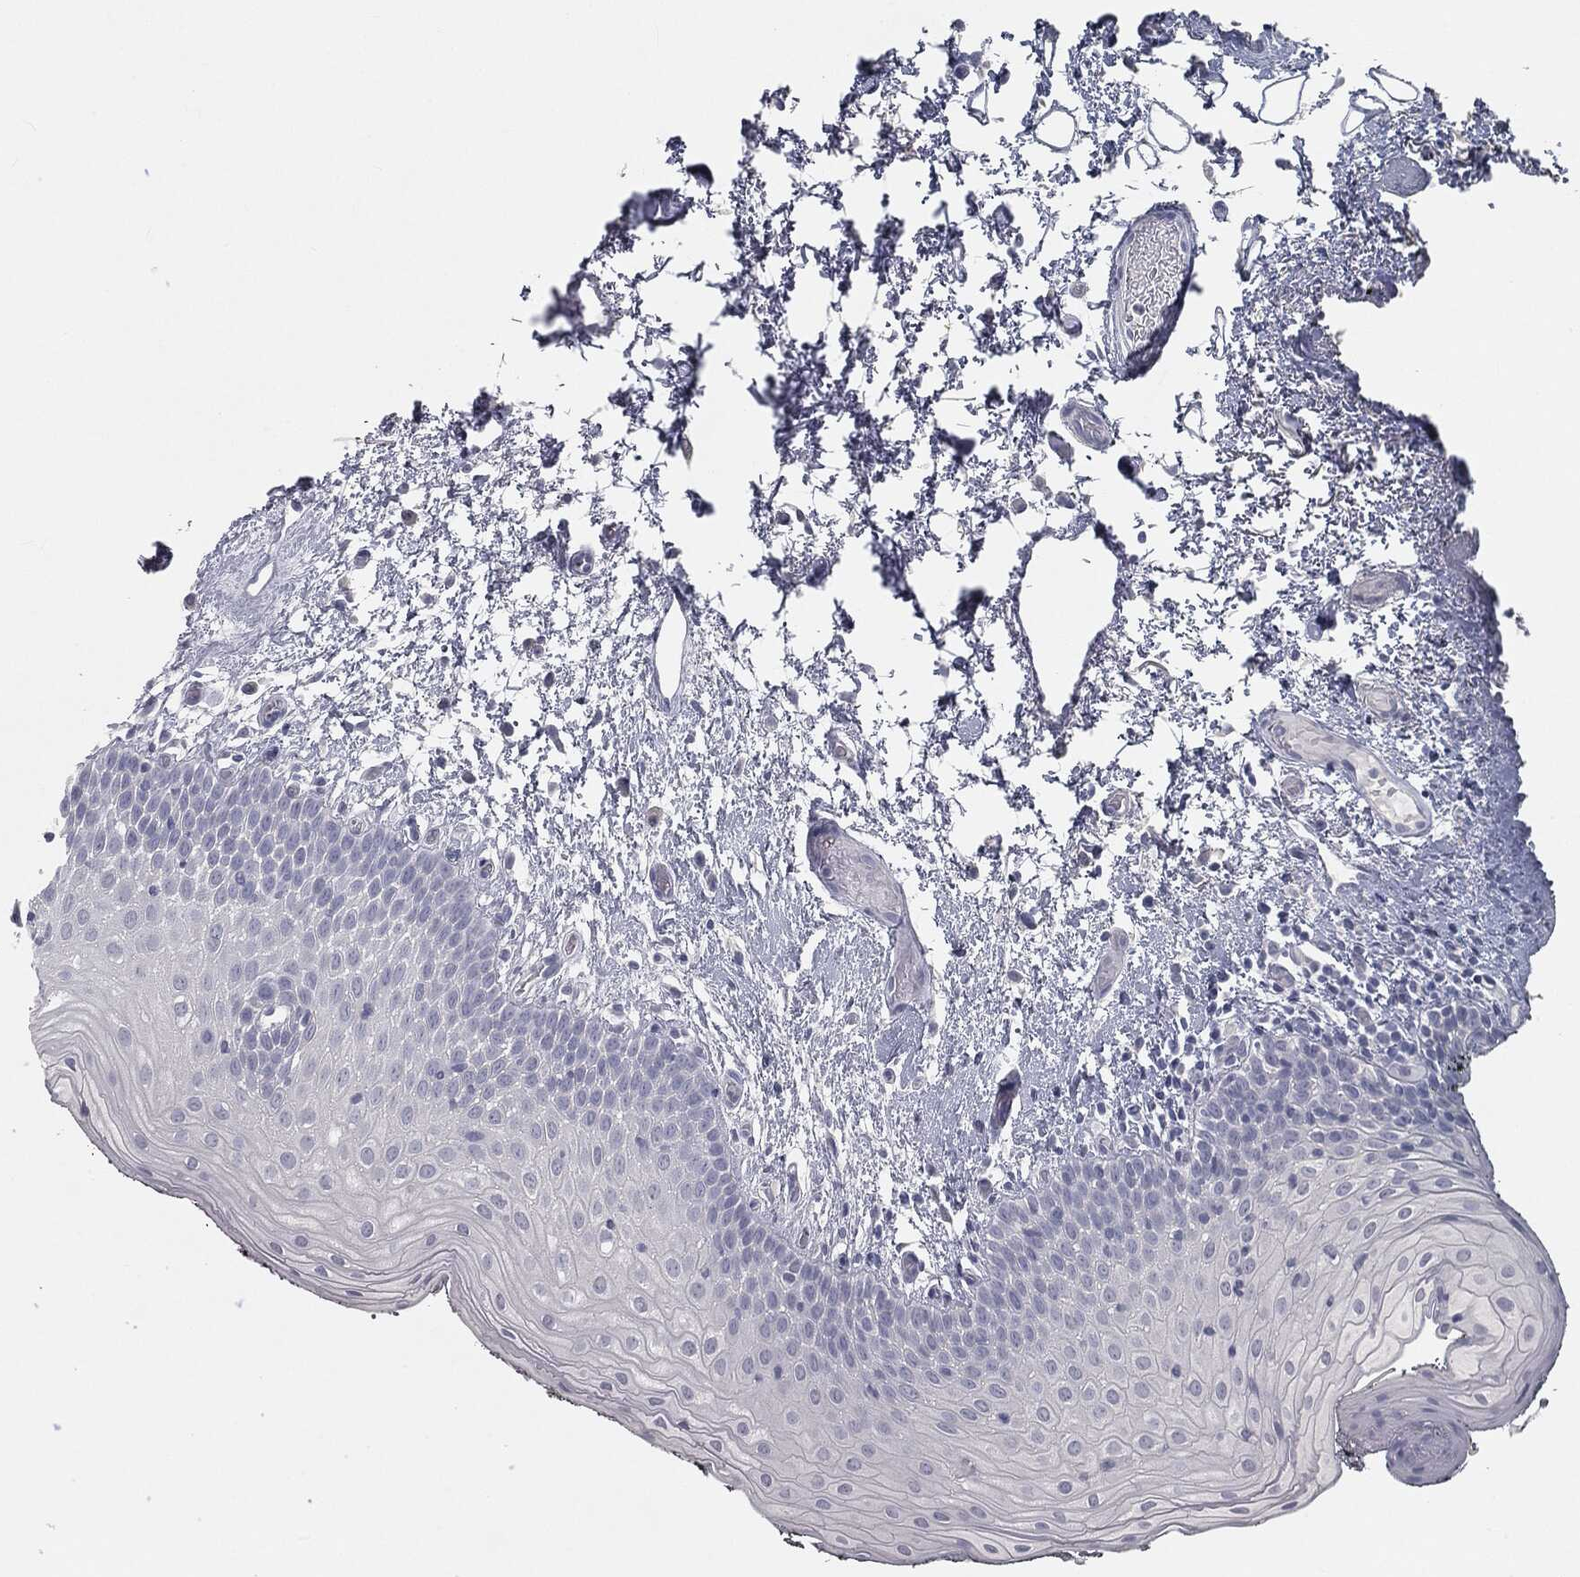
{"staining": {"intensity": "negative", "quantity": "none", "location": "none"}, "tissue": "oral mucosa", "cell_type": "Squamous epithelial cells", "image_type": "normal", "snomed": [{"axis": "morphology", "description": "Normal tissue, NOS"}, {"axis": "morphology", "description": "Squamous cell carcinoma, NOS"}, {"axis": "topography", "description": "Oral tissue"}, {"axis": "topography", "description": "Tounge, NOS"}, {"axis": "topography", "description": "Head-Neck"}], "caption": "A high-resolution photomicrograph shows immunohistochemistry (IHC) staining of benign oral mucosa, which demonstrates no significant staining in squamous epithelial cells.", "gene": "PRAME", "patient": {"sex": "female", "age": 80}}